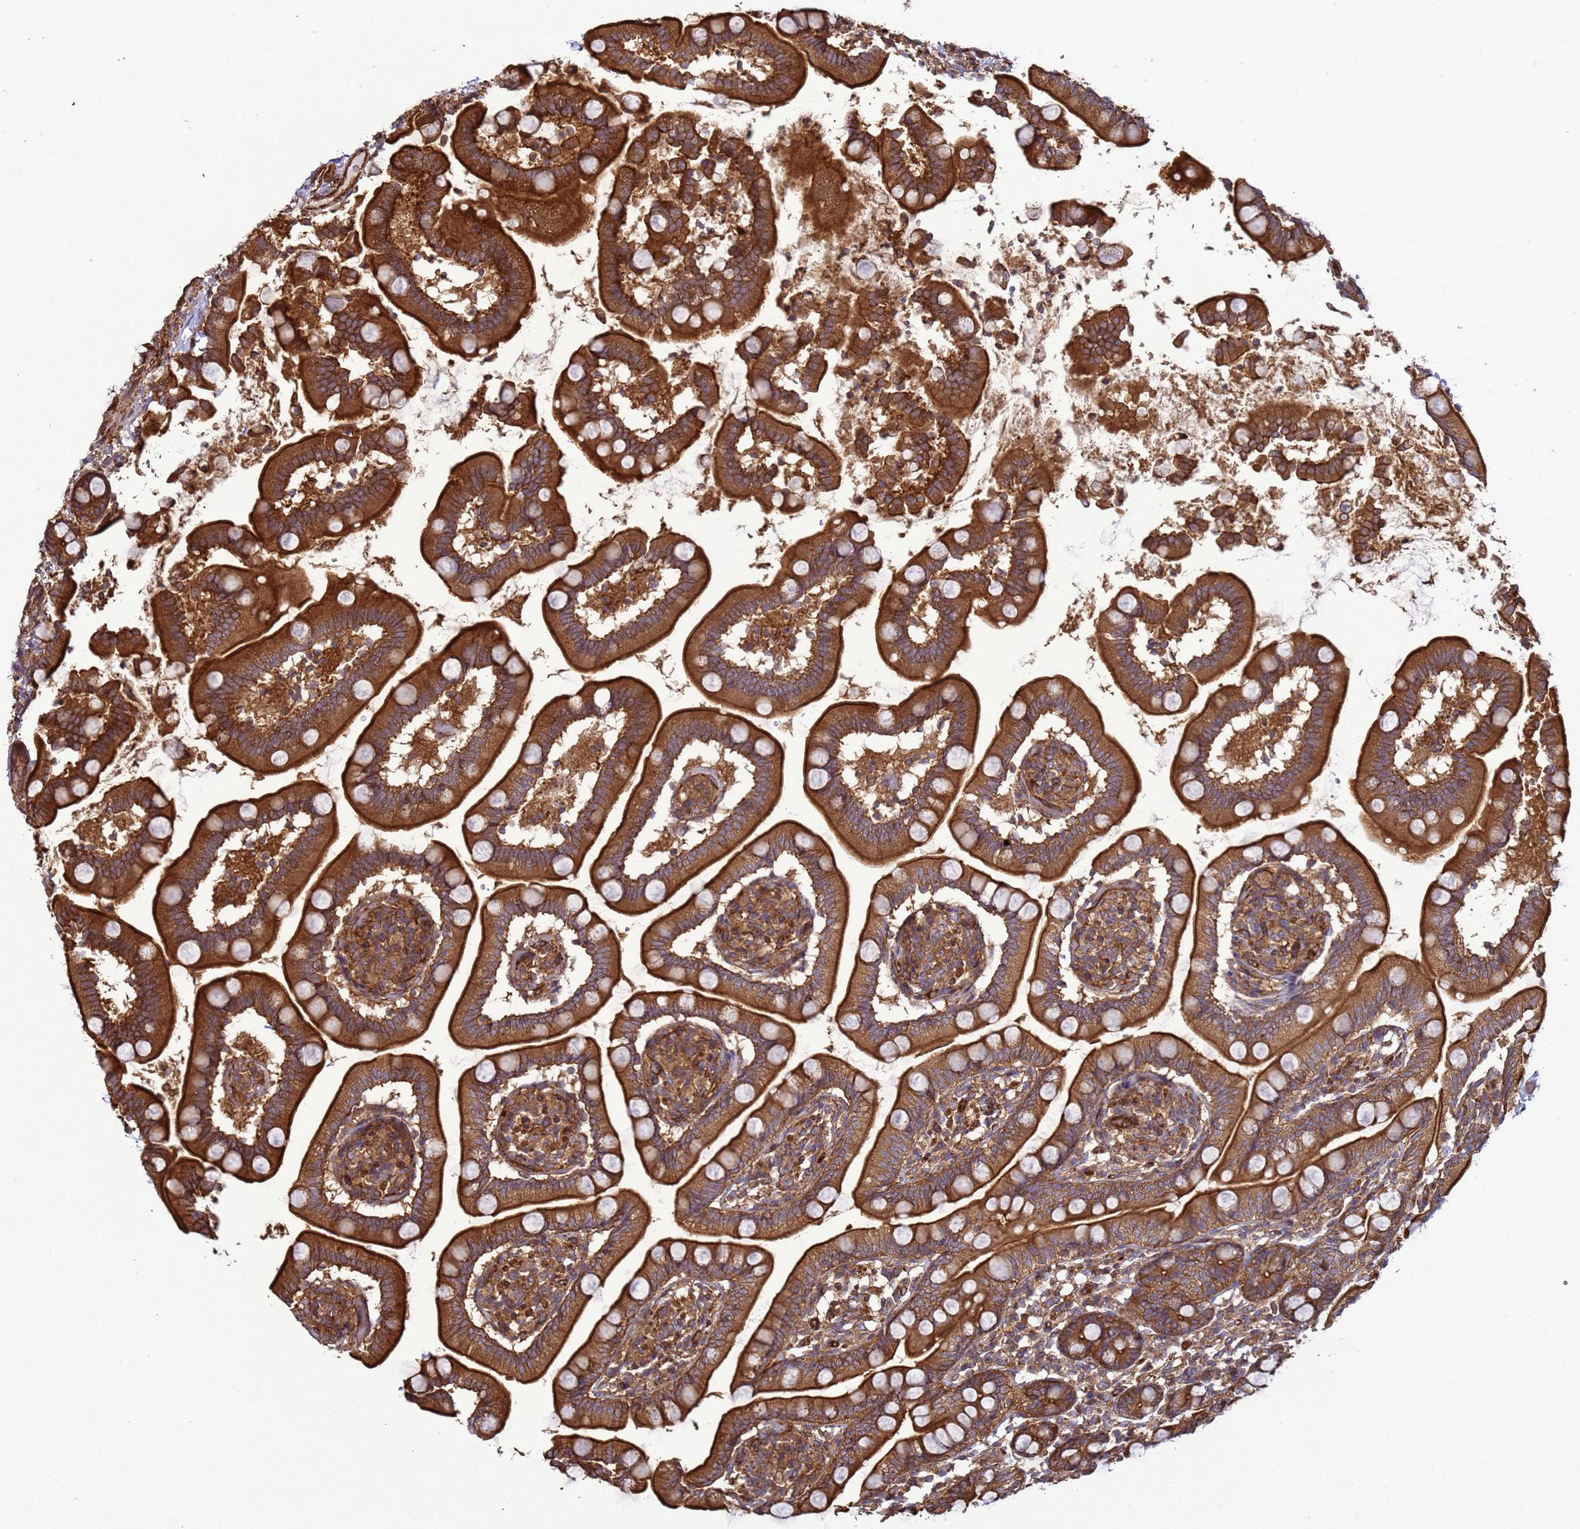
{"staining": {"intensity": "strong", "quantity": ">75%", "location": "cytoplasmic/membranous"}, "tissue": "small intestine", "cell_type": "Glandular cells", "image_type": "normal", "snomed": [{"axis": "morphology", "description": "Normal tissue, NOS"}, {"axis": "topography", "description": "Small intestine"}], "caption": "DAB immunohistochemical staining of unremarkable human small intestine shows strong cytoplasmic/membranous protein expression in about >75% of glandular cells.", "gene": "CNOT1", "patient": {"sex": "female", "age": 64}}